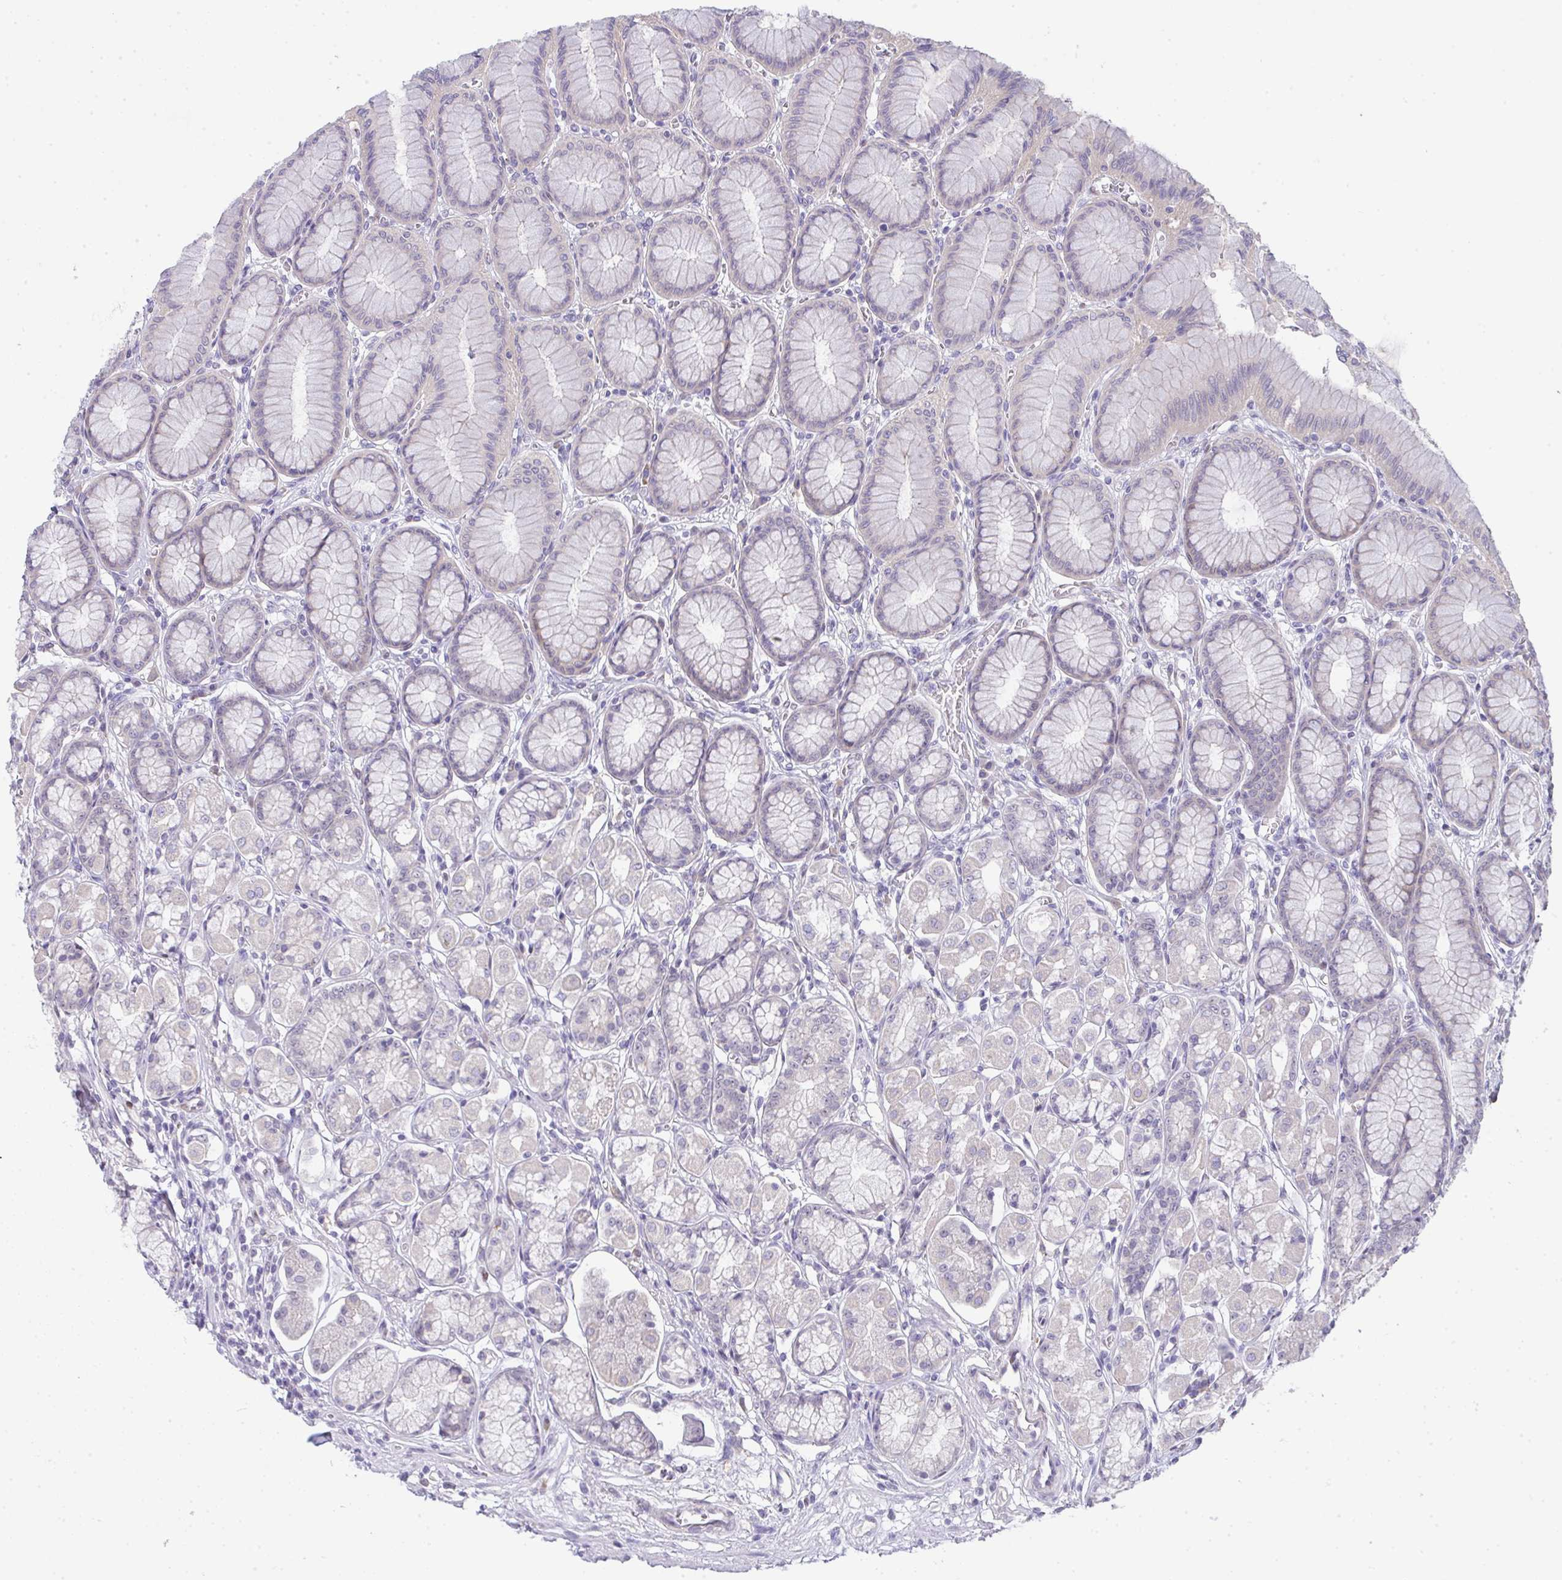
{"staining": {"intensity": "moderate", "quantity": "<25%", "location": "cytoplasmic/membranous,nuclear"}, "tissue": "stomach", "cell_type": "Glandular cells", "image_type": "normal", "snomed": [{"axis": "morphology", "description": "Normal tissue, NOS"}, {"axis": "topography", "description": "Stomach"}, {"axis": "topography", "description": "Stomach, lower"}], "caption": "High-power microscopy captured an IHC image of normal stomach, revealing moderate cytoplasmic/membranous,nuclear positivity in approximately <25% of glandular cells.", "gene": "GALNT16", "patient": {"sex": "male", "age": 76}}